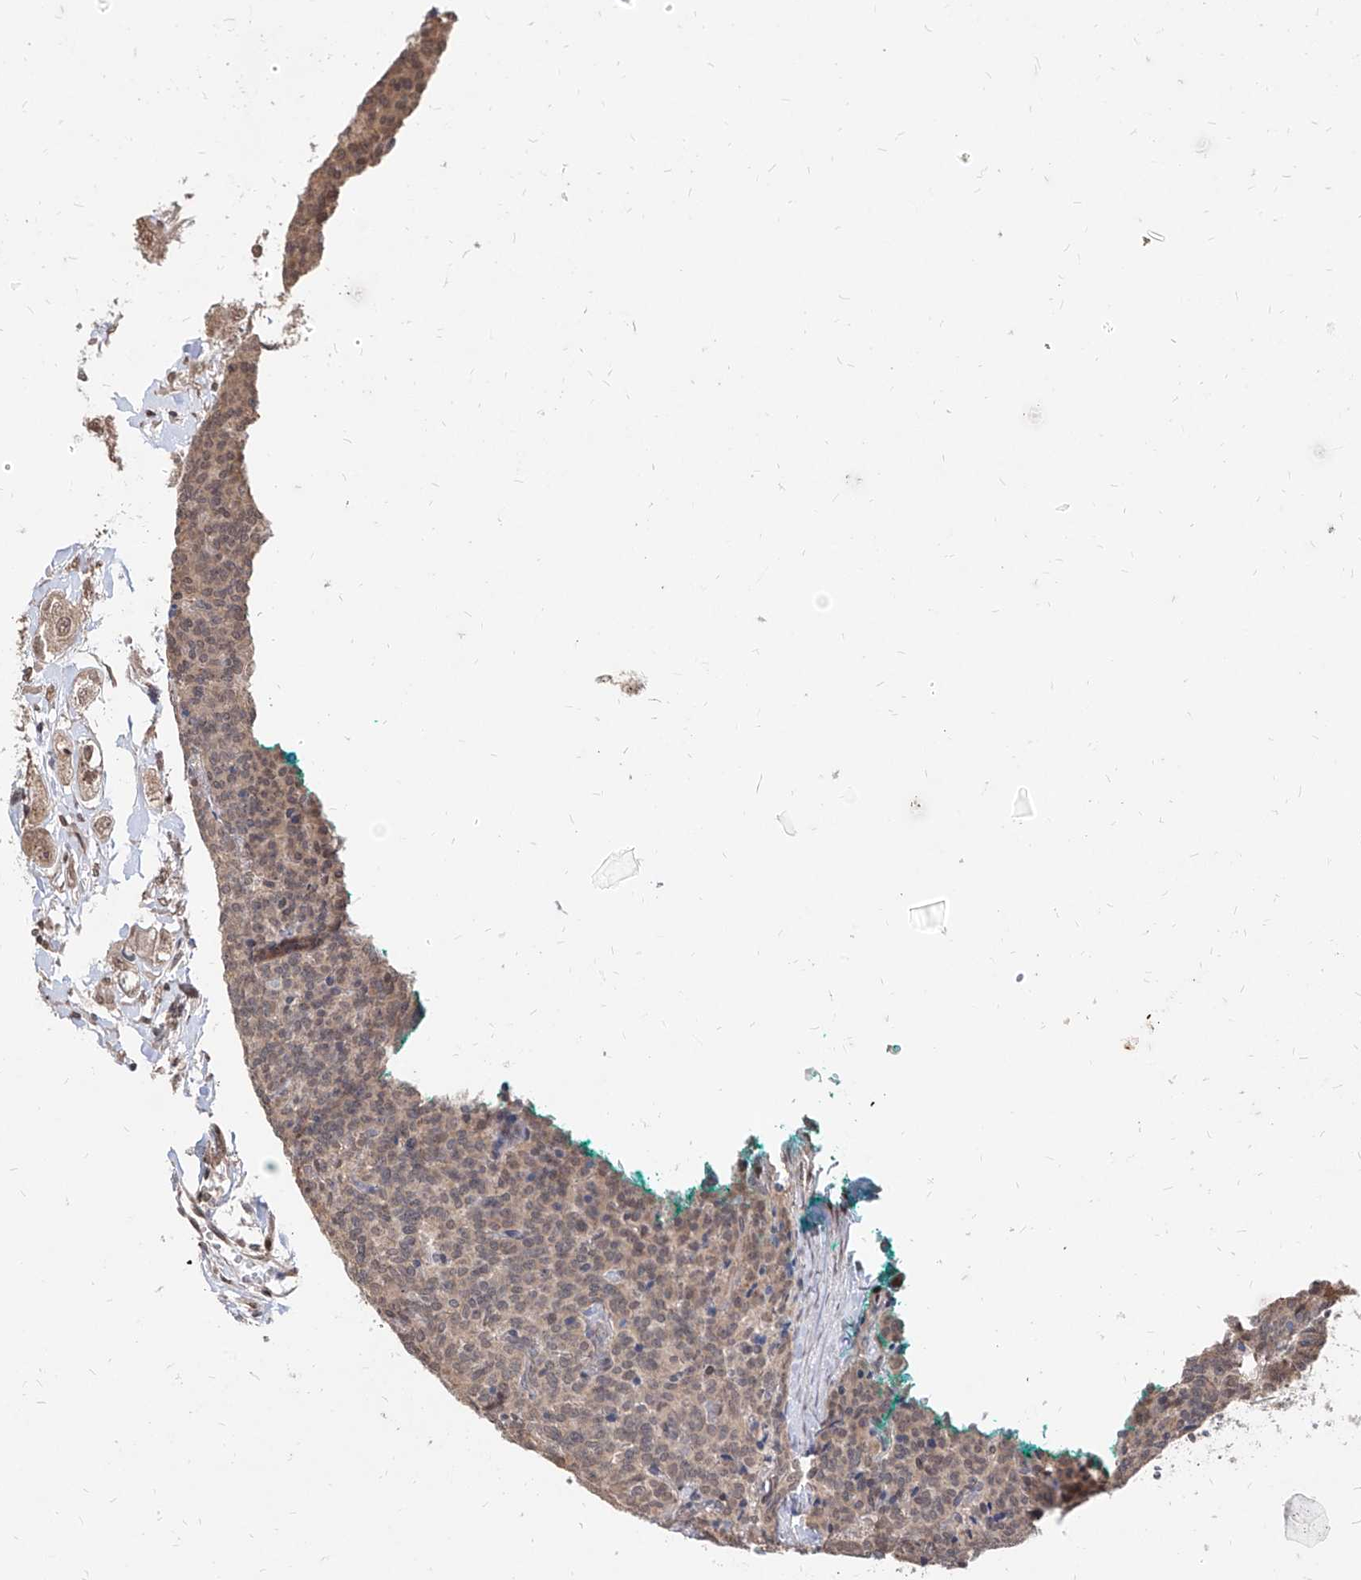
{"staining": {"intensity": "weak", "quantity": "<25%", "location": "cytoplasmic/membranous,nuclear"}, "tissue": "carcinoid", "cell_type": "Tumor cells", "image_type": "cancer", "snomed": [{"axis": "morphology", "description": "Carcinoid, malignant, NOS"}, {"axis": "topography", "description": "Lung"}], "caption": "The histopathology image displays no staining of tumor cells in carcinoid.", "gene": "C8orf82", "patient": {"sex": "female", "age": 46}}